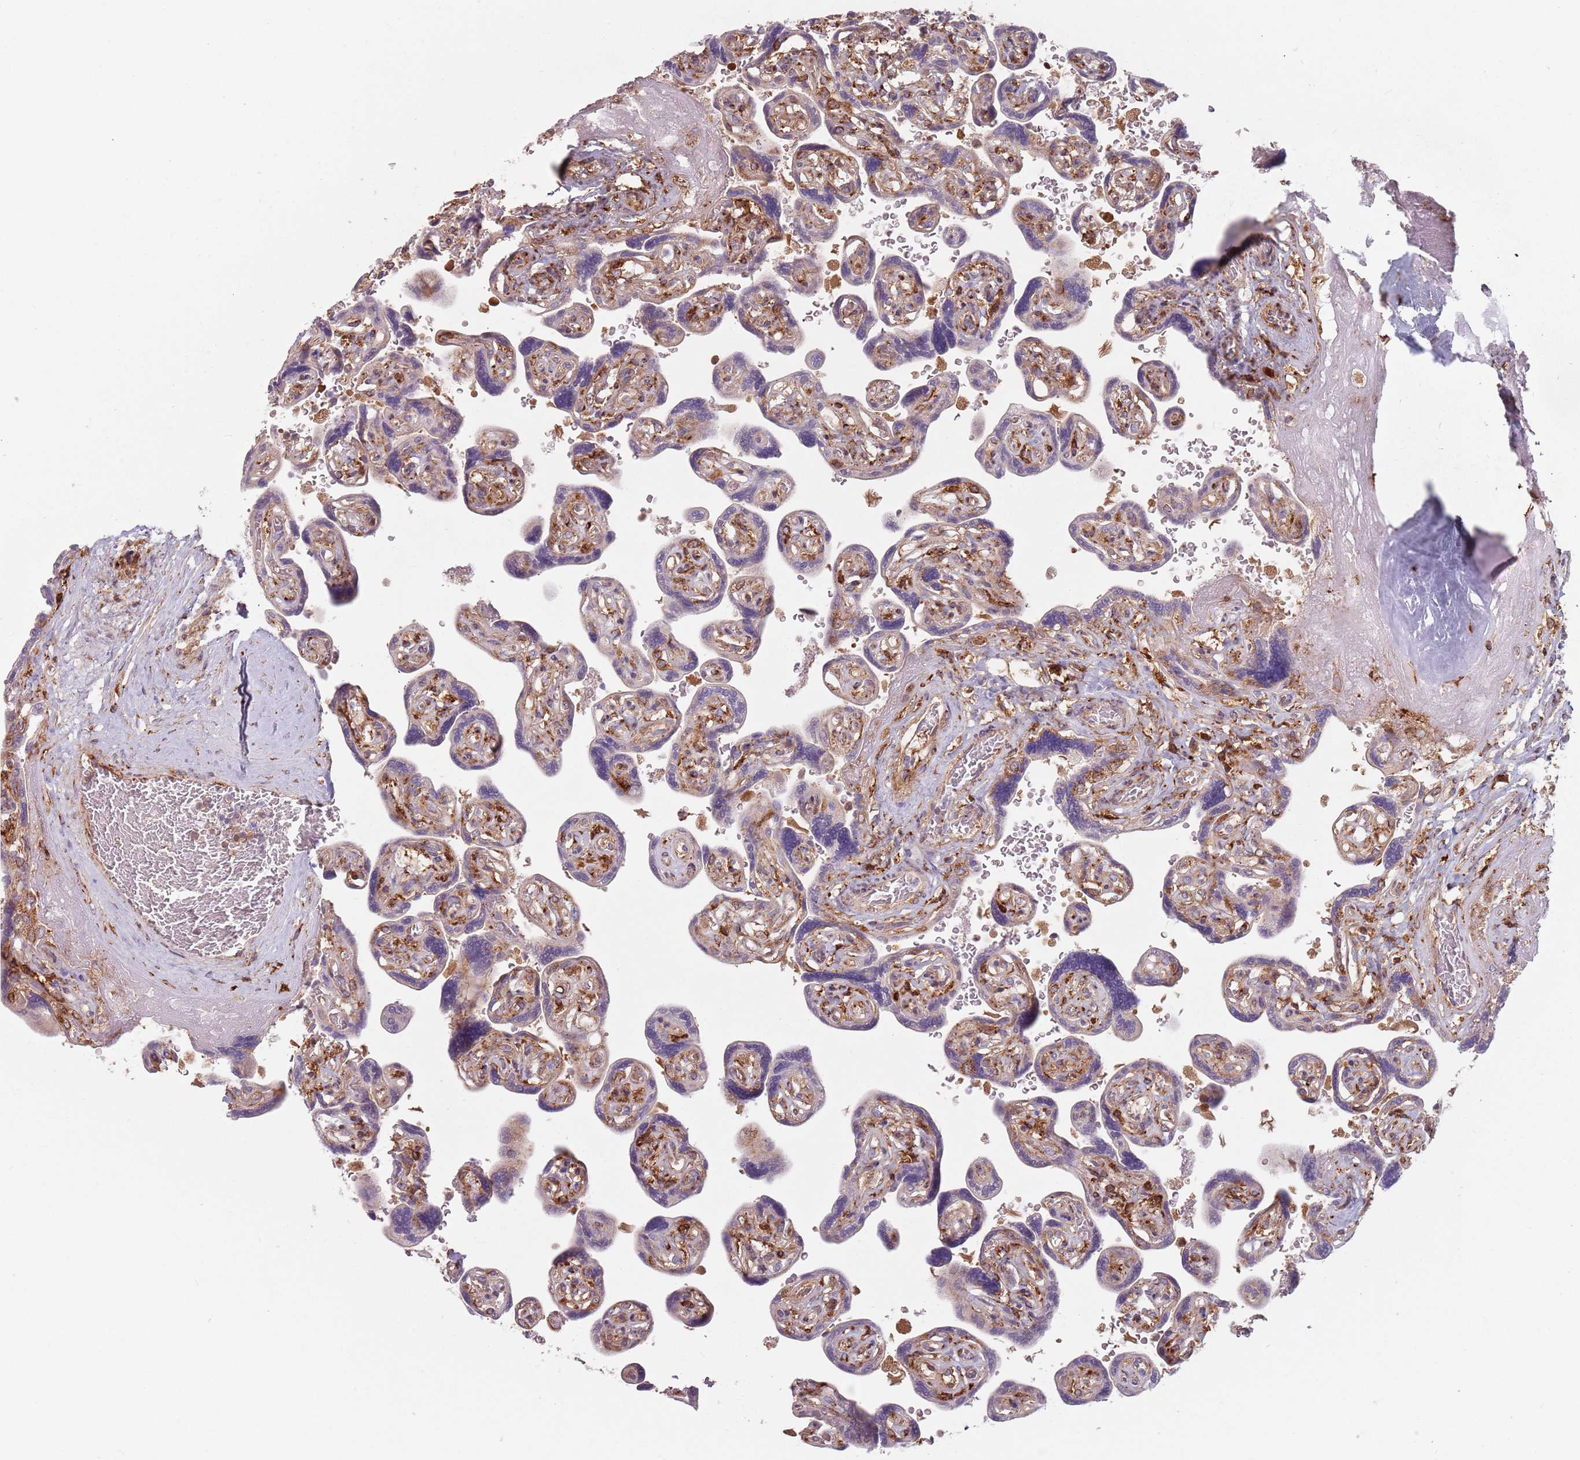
{"staining": {"intensity": "strong", "quantity": ">75%", "location": "cytoplasmic/membranous"}, "tissue": "placenta", "cell_type": "Decidual cells", "image_type": "normal", "snomed": [{"axis": "morphology", "description": "Normal tissue, NOS"}, {"axis": "topography", "description": "Placenta"}], "caption": "A high-resolution micrograph shows IHC staining of unremarkable placenta, which displays strong cytoplasmic/membranous positivity in approximately >75% of decidual cells. (IHC, brightfield microscopy, high magnification).", "gene": "TPD52L2", "patient": {"sex": "female", "age": 32}}